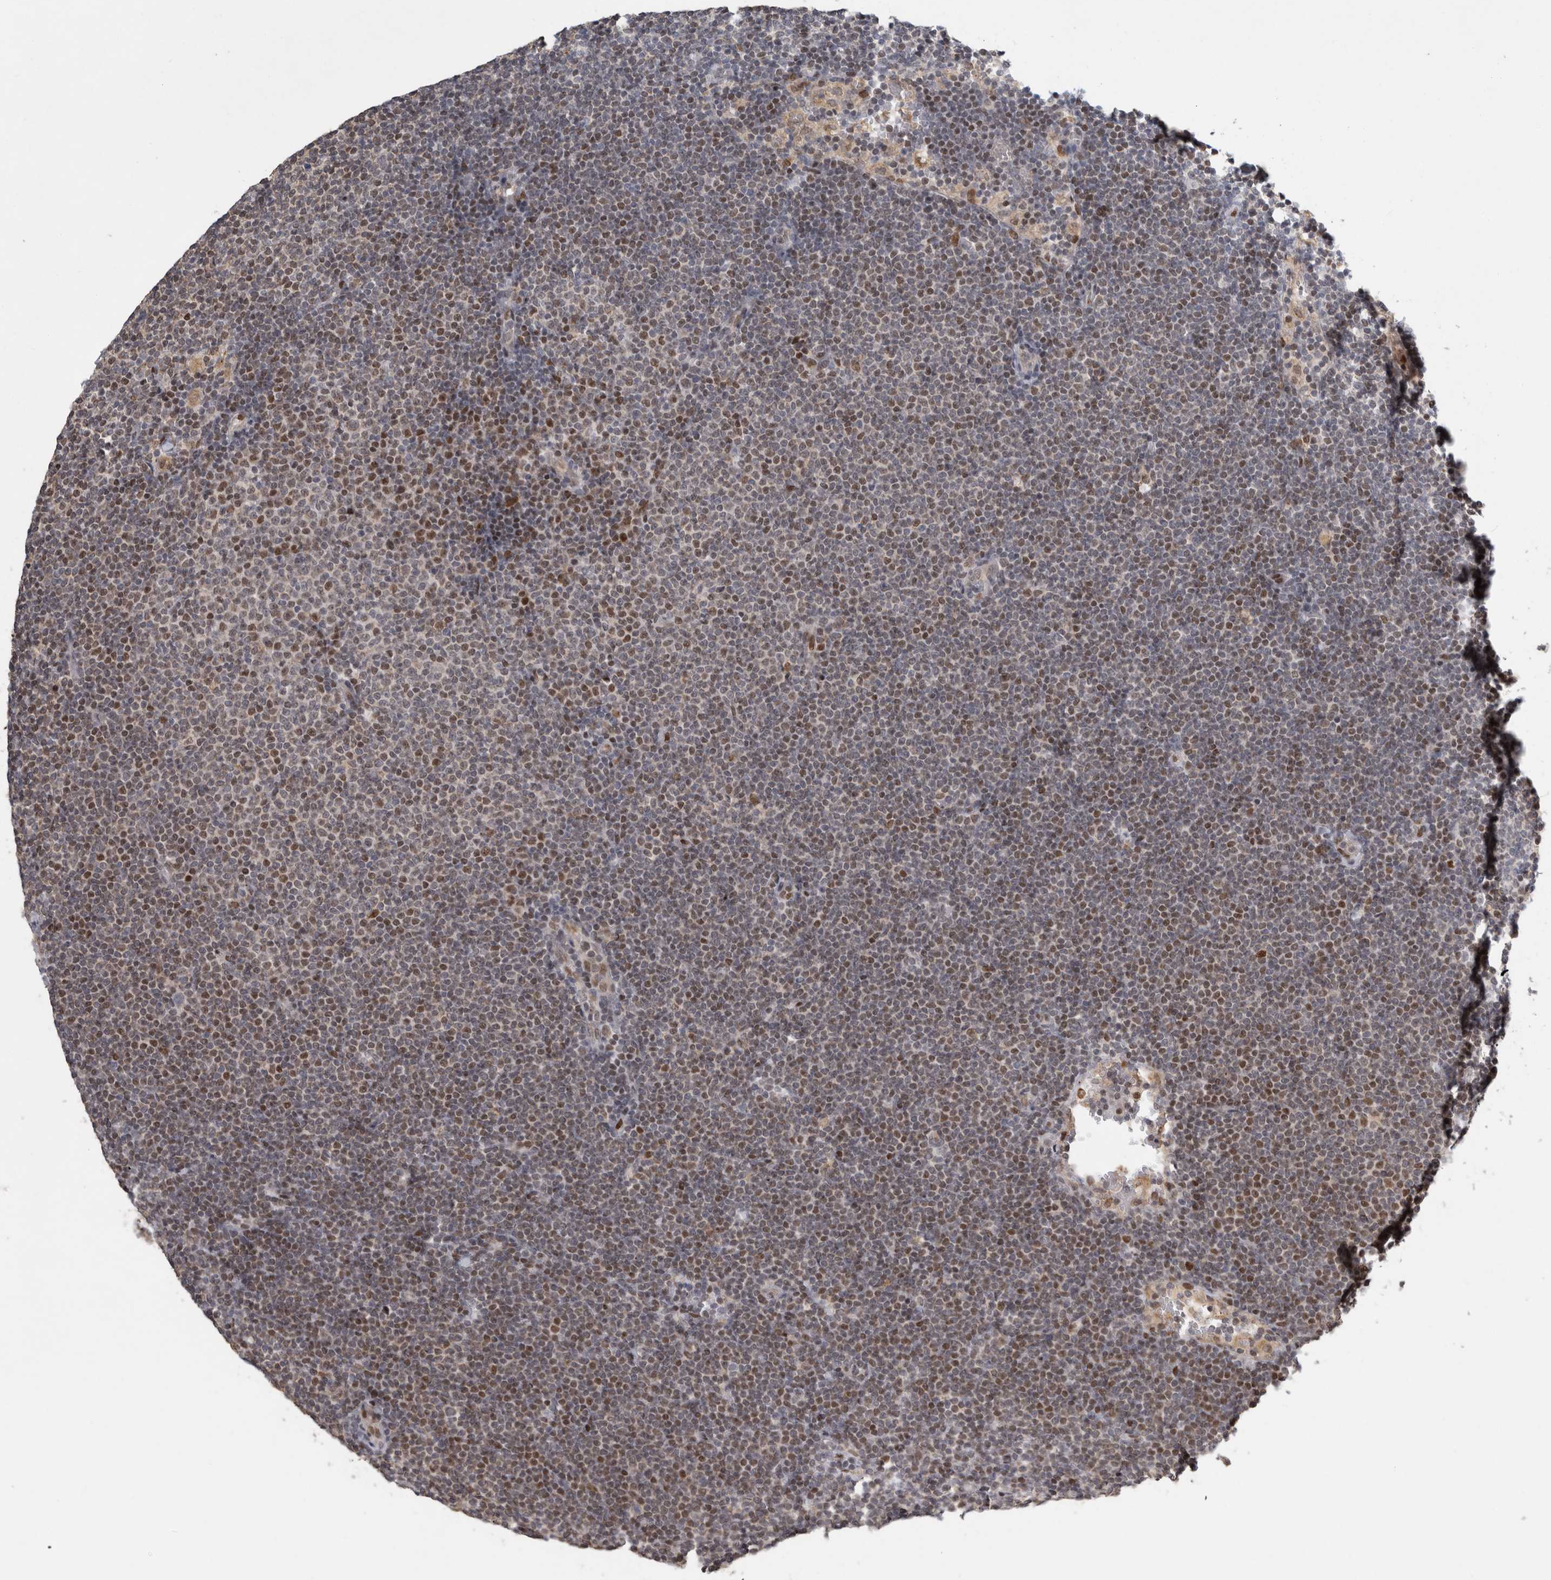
{"staining": {"intensity": "weak", "quantity": "25%-75%", "location": "nuclear"}, "tissue": "lymphoma", "cell_type": "Tumor cells", "image_type": "cancer", "snomed": [{"axis": "morphology", "description": "Malignant lymphoma, non-Hodgkin's type, Low grade"}, {"axis": "topography", "description": "Lymph node"}], "caption": "Protein staining by IHC demonstrates weak nuclear expression in approximately 25%-75% of tumor cells in lymphoma.", "gene": "C8orf58", "patient": {"sex": "female", "age": 53}}